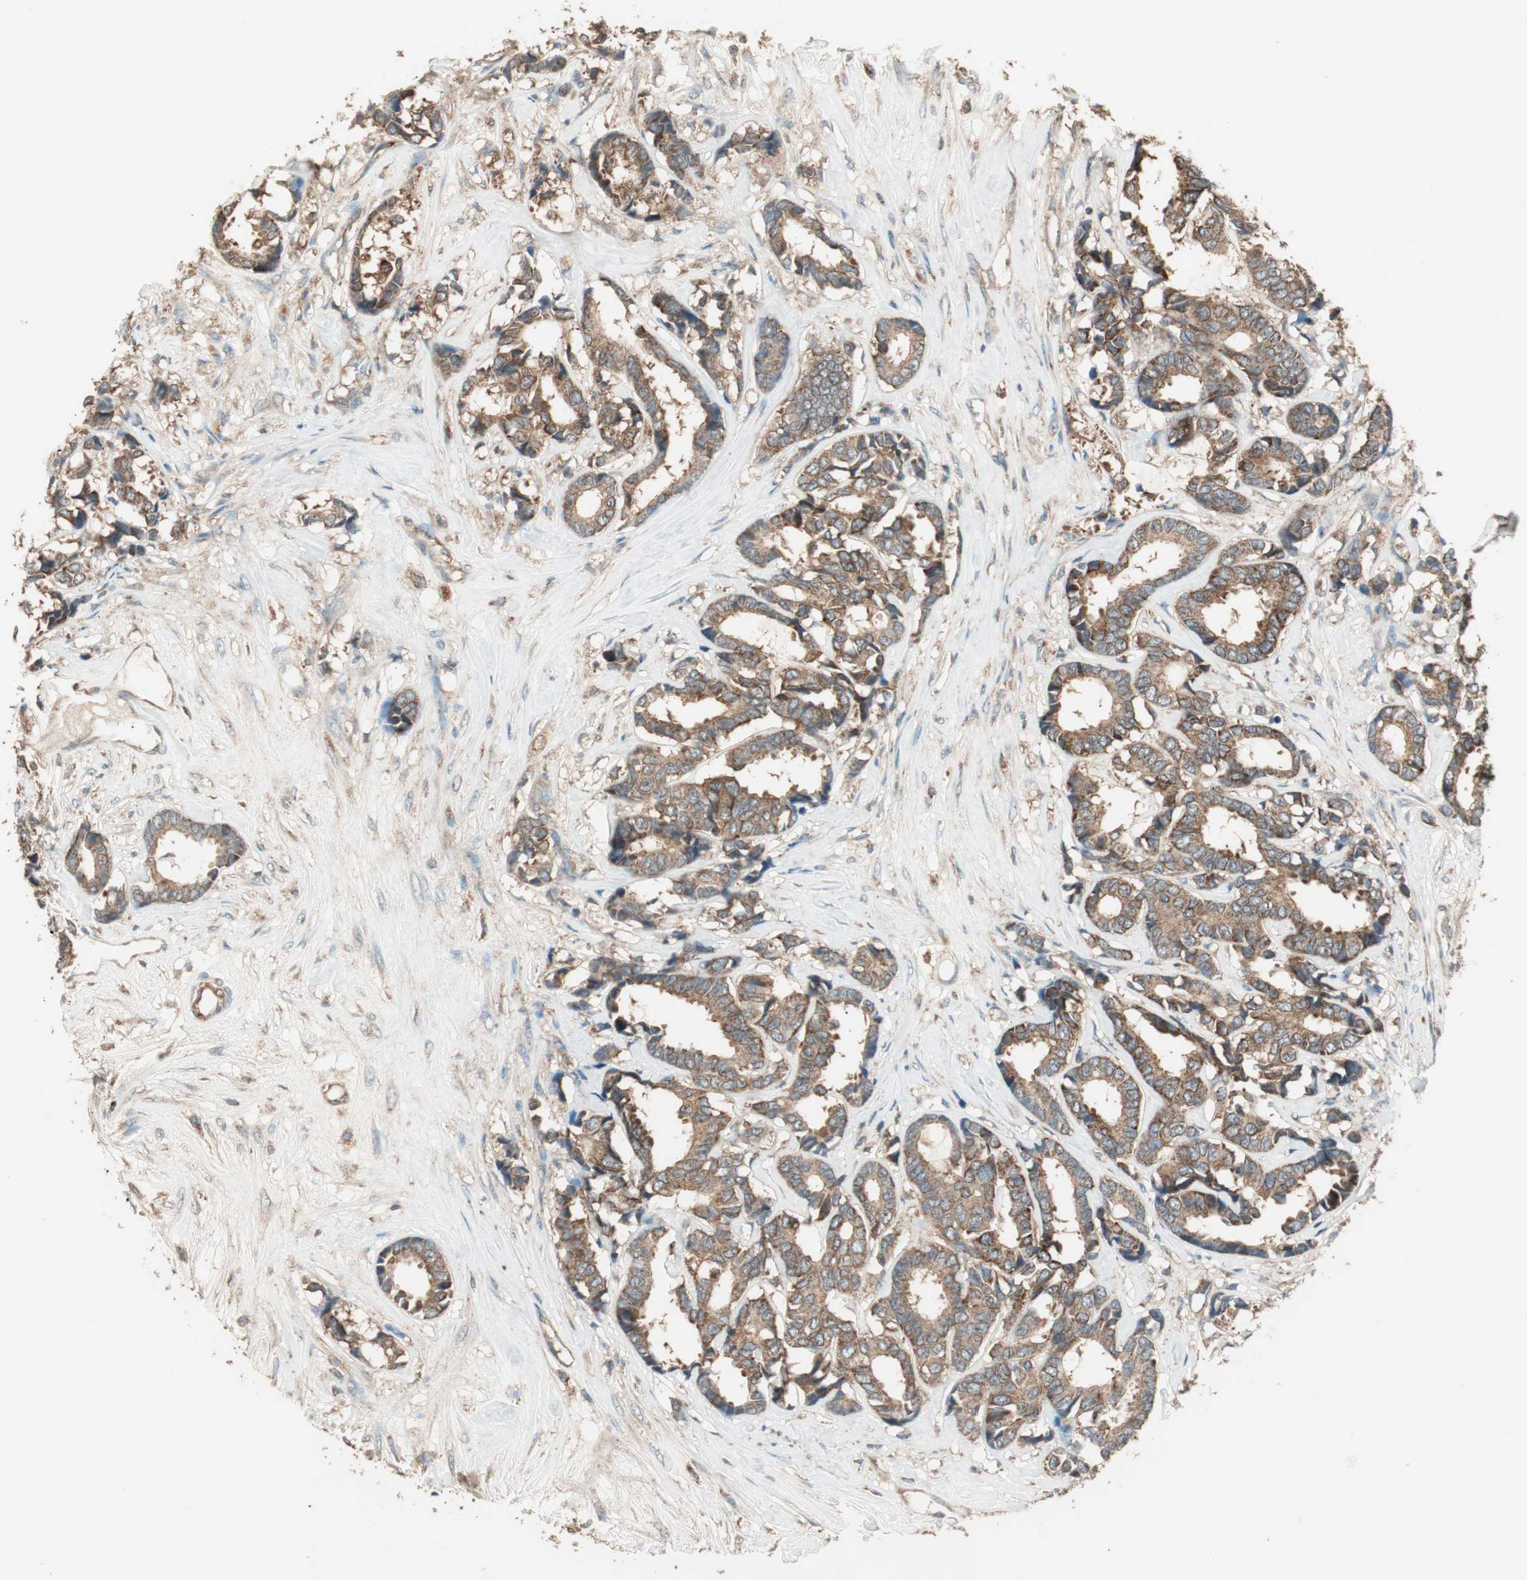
{"staining": {"intensity": "moderate", "quantity": ">75%", "location": "cytoplasmic/membranous"}, "tissue": "breast cancer", "cell_type": "Tumor cells", "image_type": "cancer", "snomed": [{"axis": "morphology", "description": "Duct carcinoma"}, {"axis": "topography", "description": "Breast"}], "caption": "Protein analysis of breast cancer tissue reveals moderate cytoplasmic/membranous expression in about >75% of tumor cells.", "gene": "CC2D1A", "patient": {"sex": "female", "age": 87}}